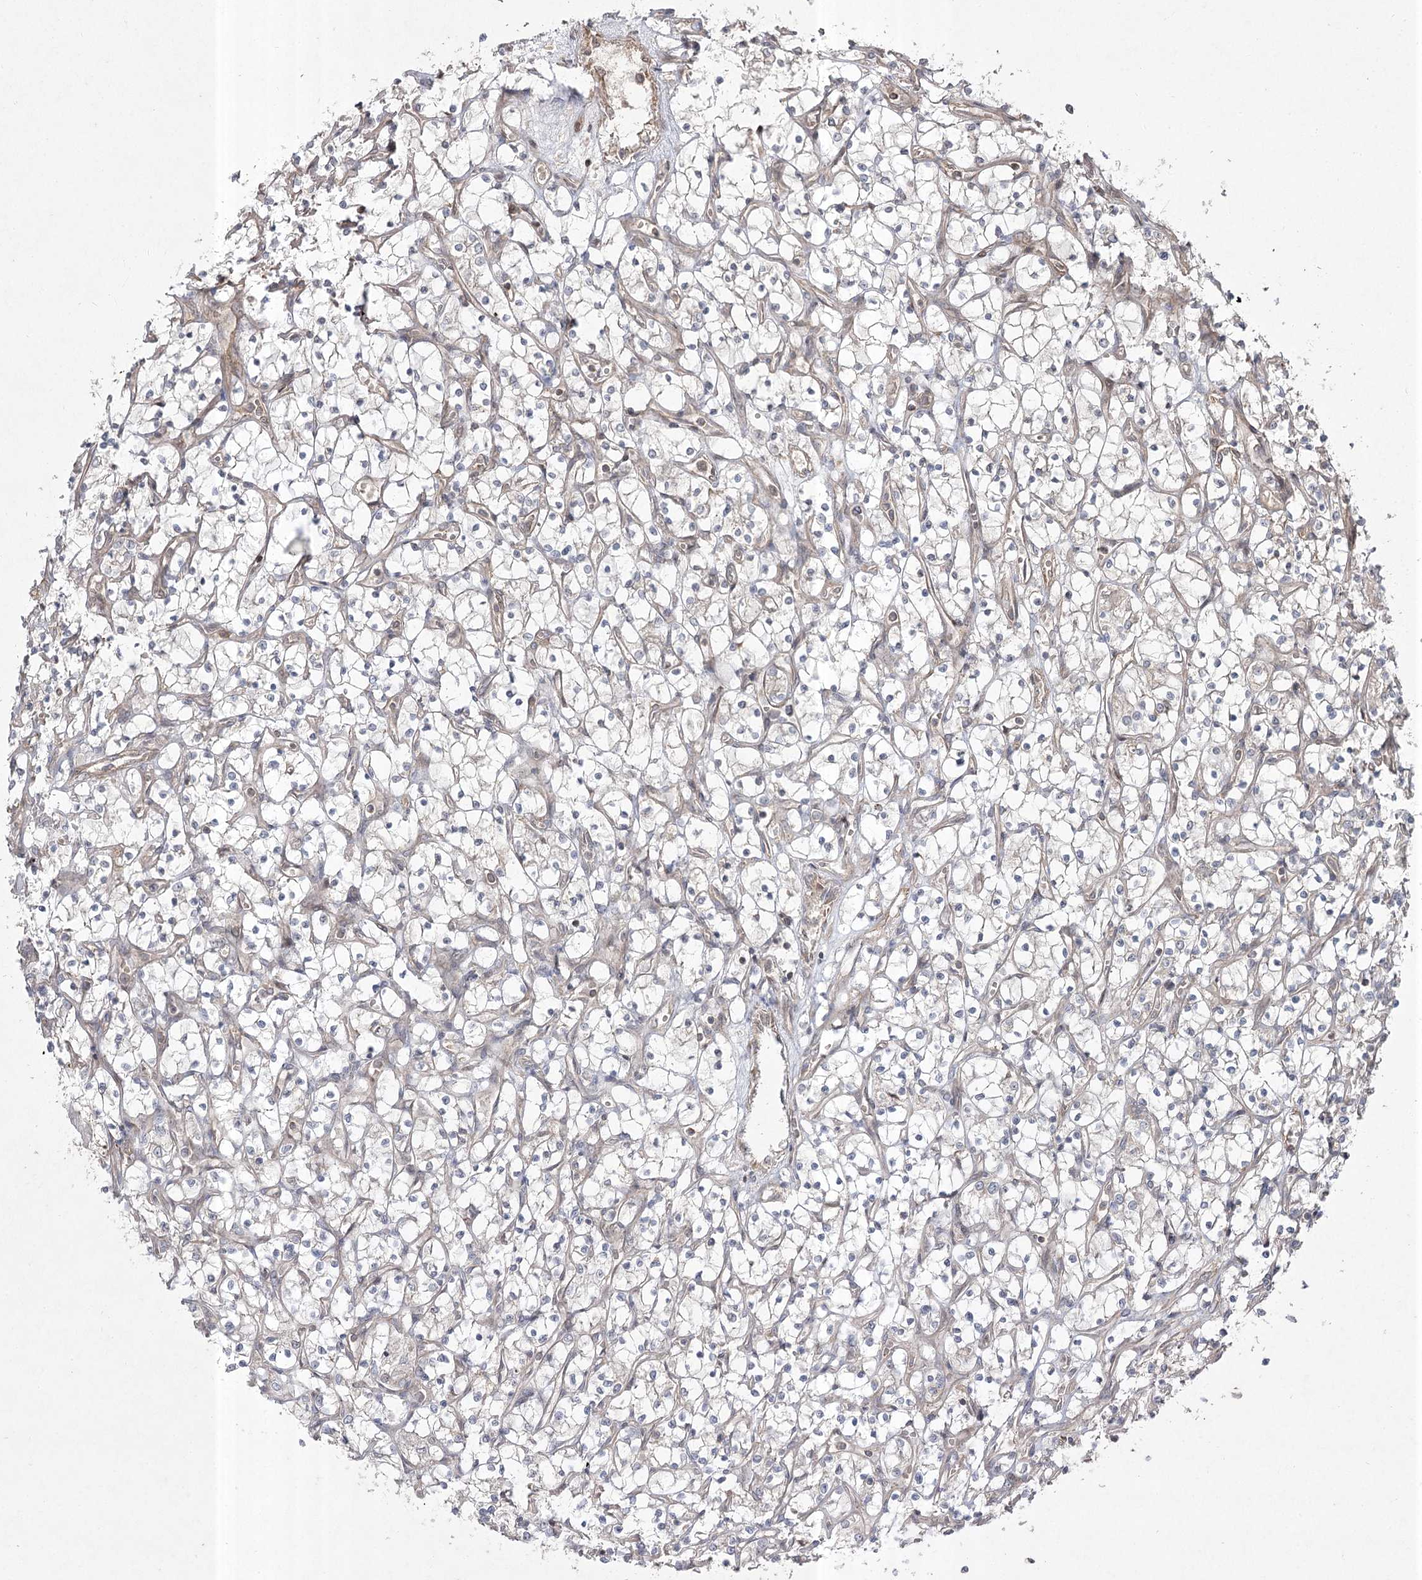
{"staining": {"intensity": "negative", "quantity": "none", "location": "none"}, "tissue": "renal cancer", "cell_type": "Tumor cells", "image_type": "cancer", "snomed": [{"axis": "morphology", "description": "Adenocarcinoma, NOS"}, {"axis": "topography", "description": "Kidney"}], "caption": "This is an IHC photomicrograph of renal cancer. There is no staining in tumor cells.", "gene": "CPLANE1", "patient": {"sex": "female", "age": 69}}